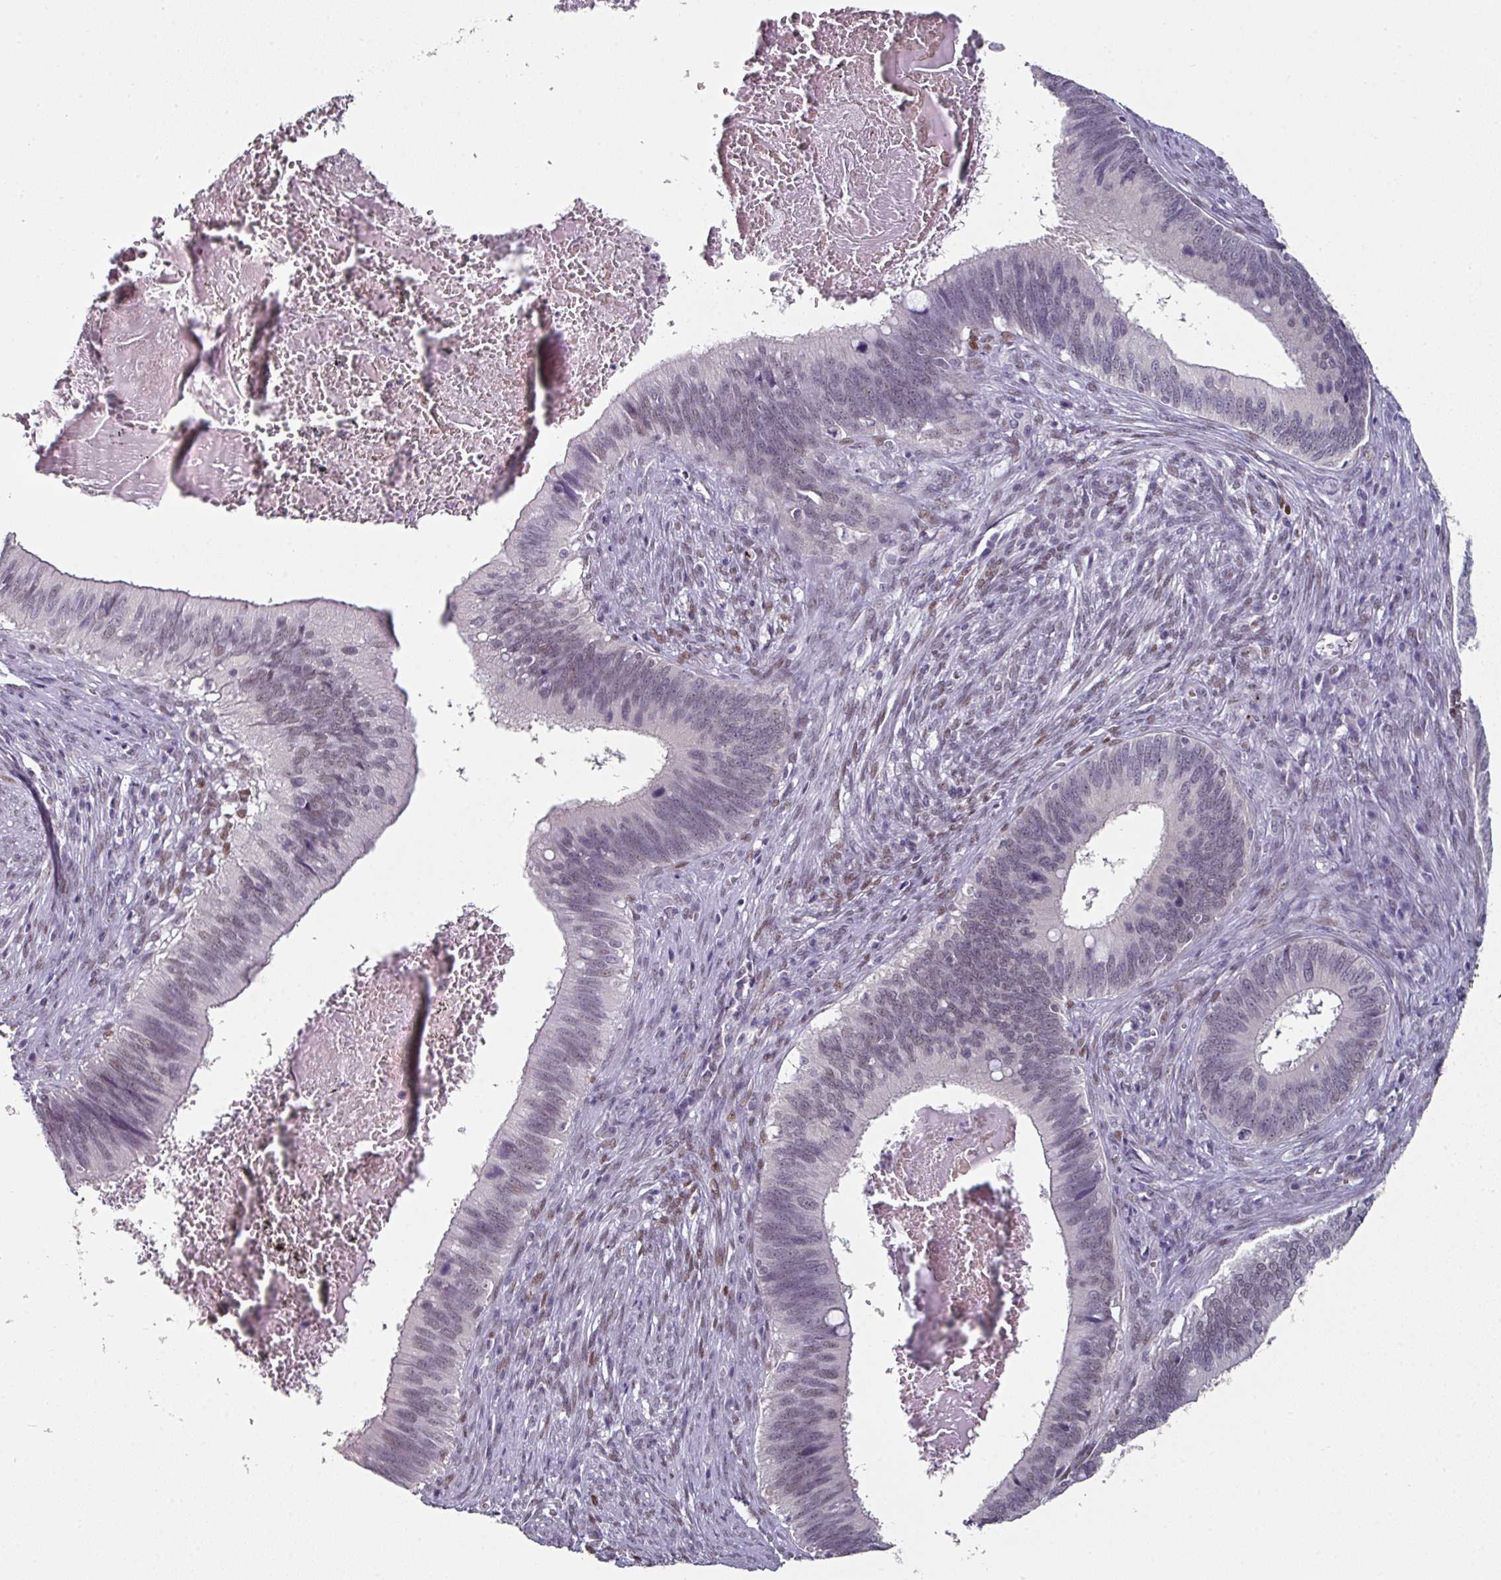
{"staining": {"intensity": "weak", "quantity": "25%-75%", "location": "nuclear"}, "tissue": "cervical cancer", "cell_type": "Tumor cells", "image_type": "cancer", "snomed": [{"axis": "morphology", "description": "Adenocarcinoma, NOS"}, {"axis": "topography", "description": "Cervix"}], "caption": "Tumor cells demonstrate low levels of weak nuclear staining in about 25%-75% of cells in human cervical cancer (adenocarcinoma). The staining is performed using DAB brown chromogen to label protein expression. The nuclei are counter-stained blue using hematoxylin.", "gene": "ELK1", "patient": {"sex": "female", "age": 42}}